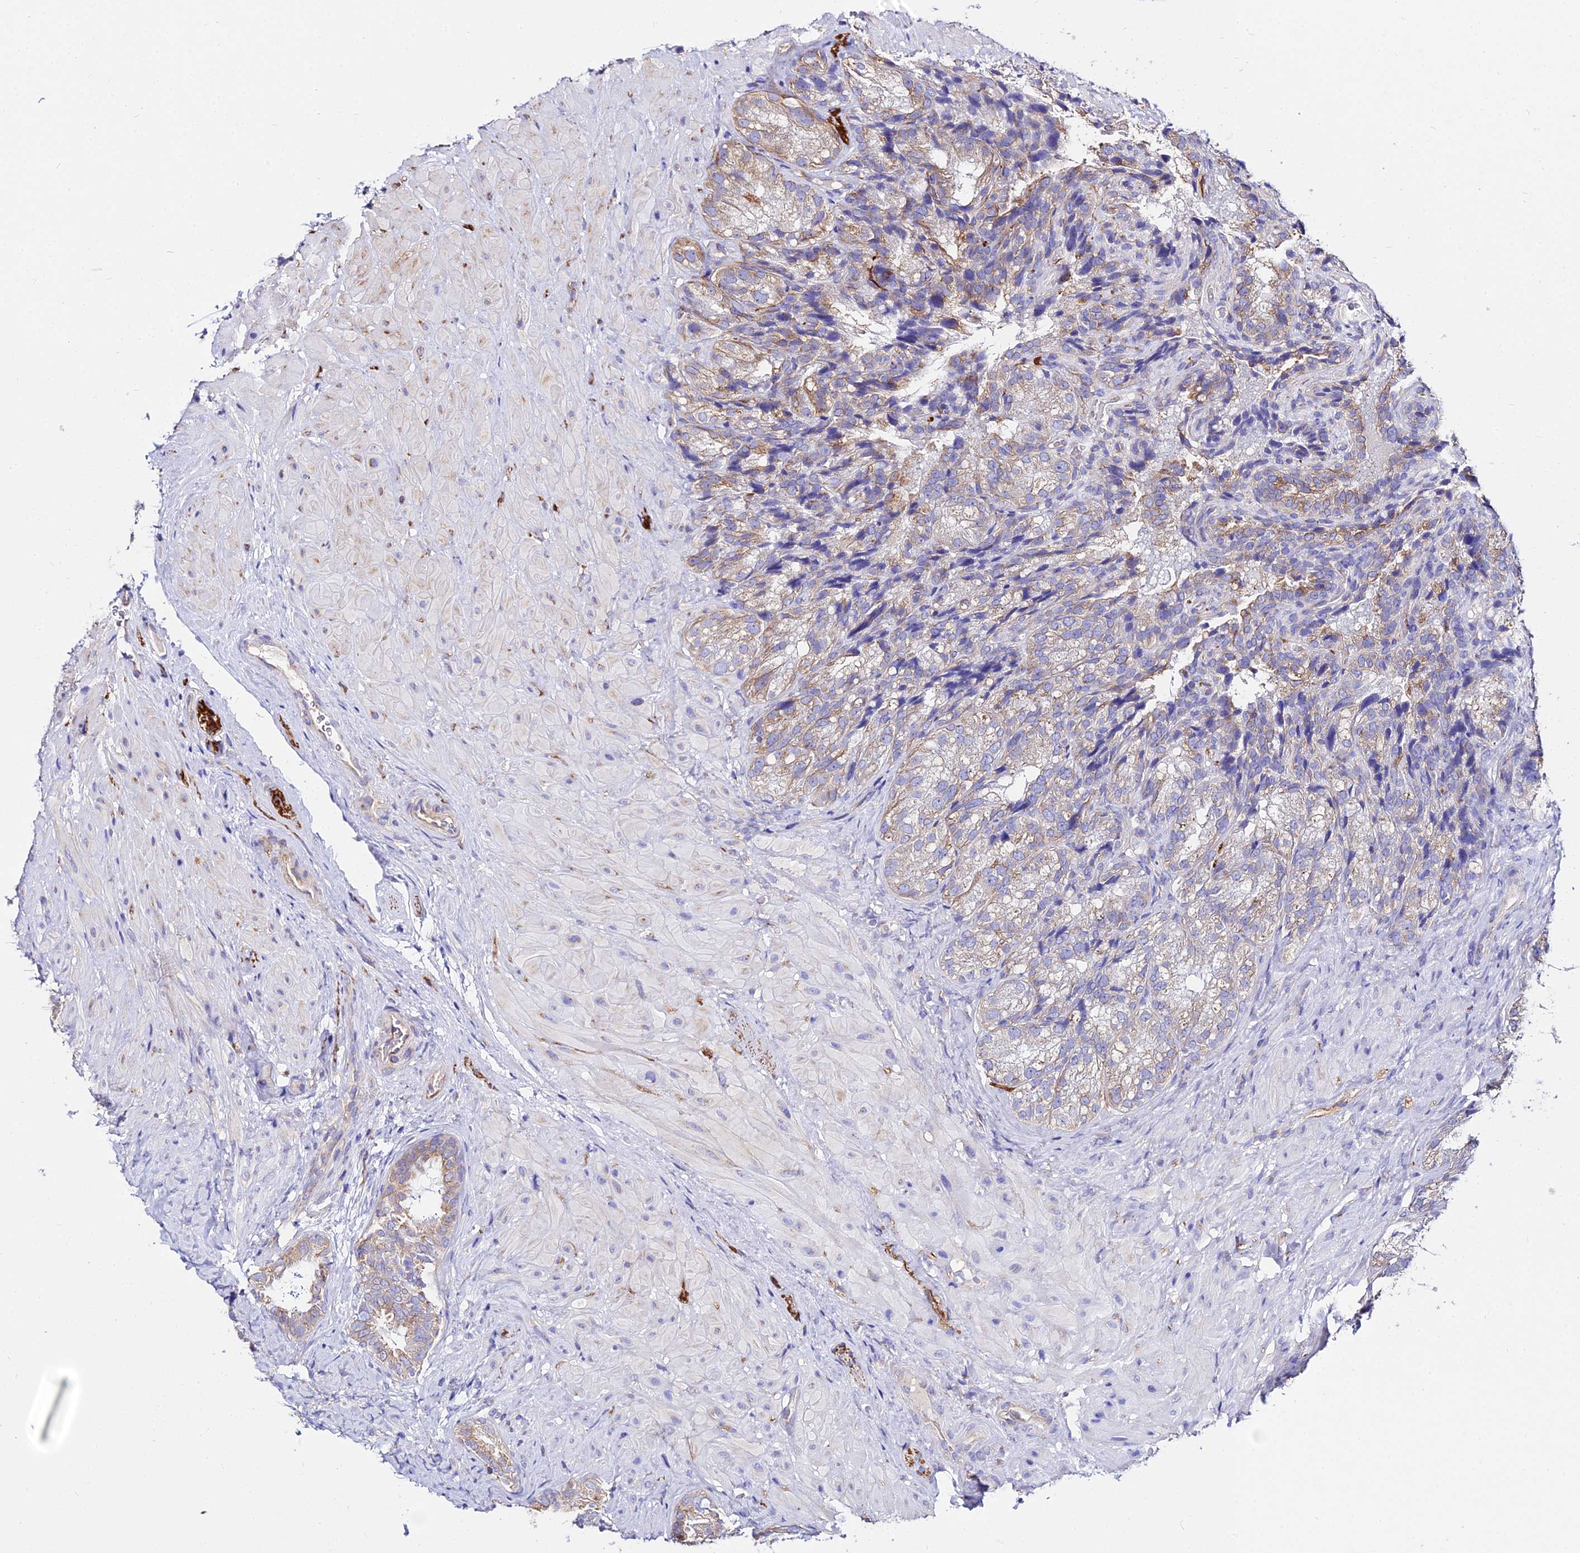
{"staining": {"intensity": "moderate", "quantity": "<25%", "location": "cytoplasmic/membranous"}, "tissue": "seminal vesicle", "cell_type": "Glandular cells", "image_type": "normal", "snomed": [{"axis": "morphology", "description": "Normal tissue, NOS"}, {"axis": "topography", "description": "Seminal veicle"}], "caption": "Human seminal vesicle stained with a protein marker exhibits moderate staining in glandular cells.", "gene": "TUBA1A", "patient": {"sex": "male", "age": 58}}